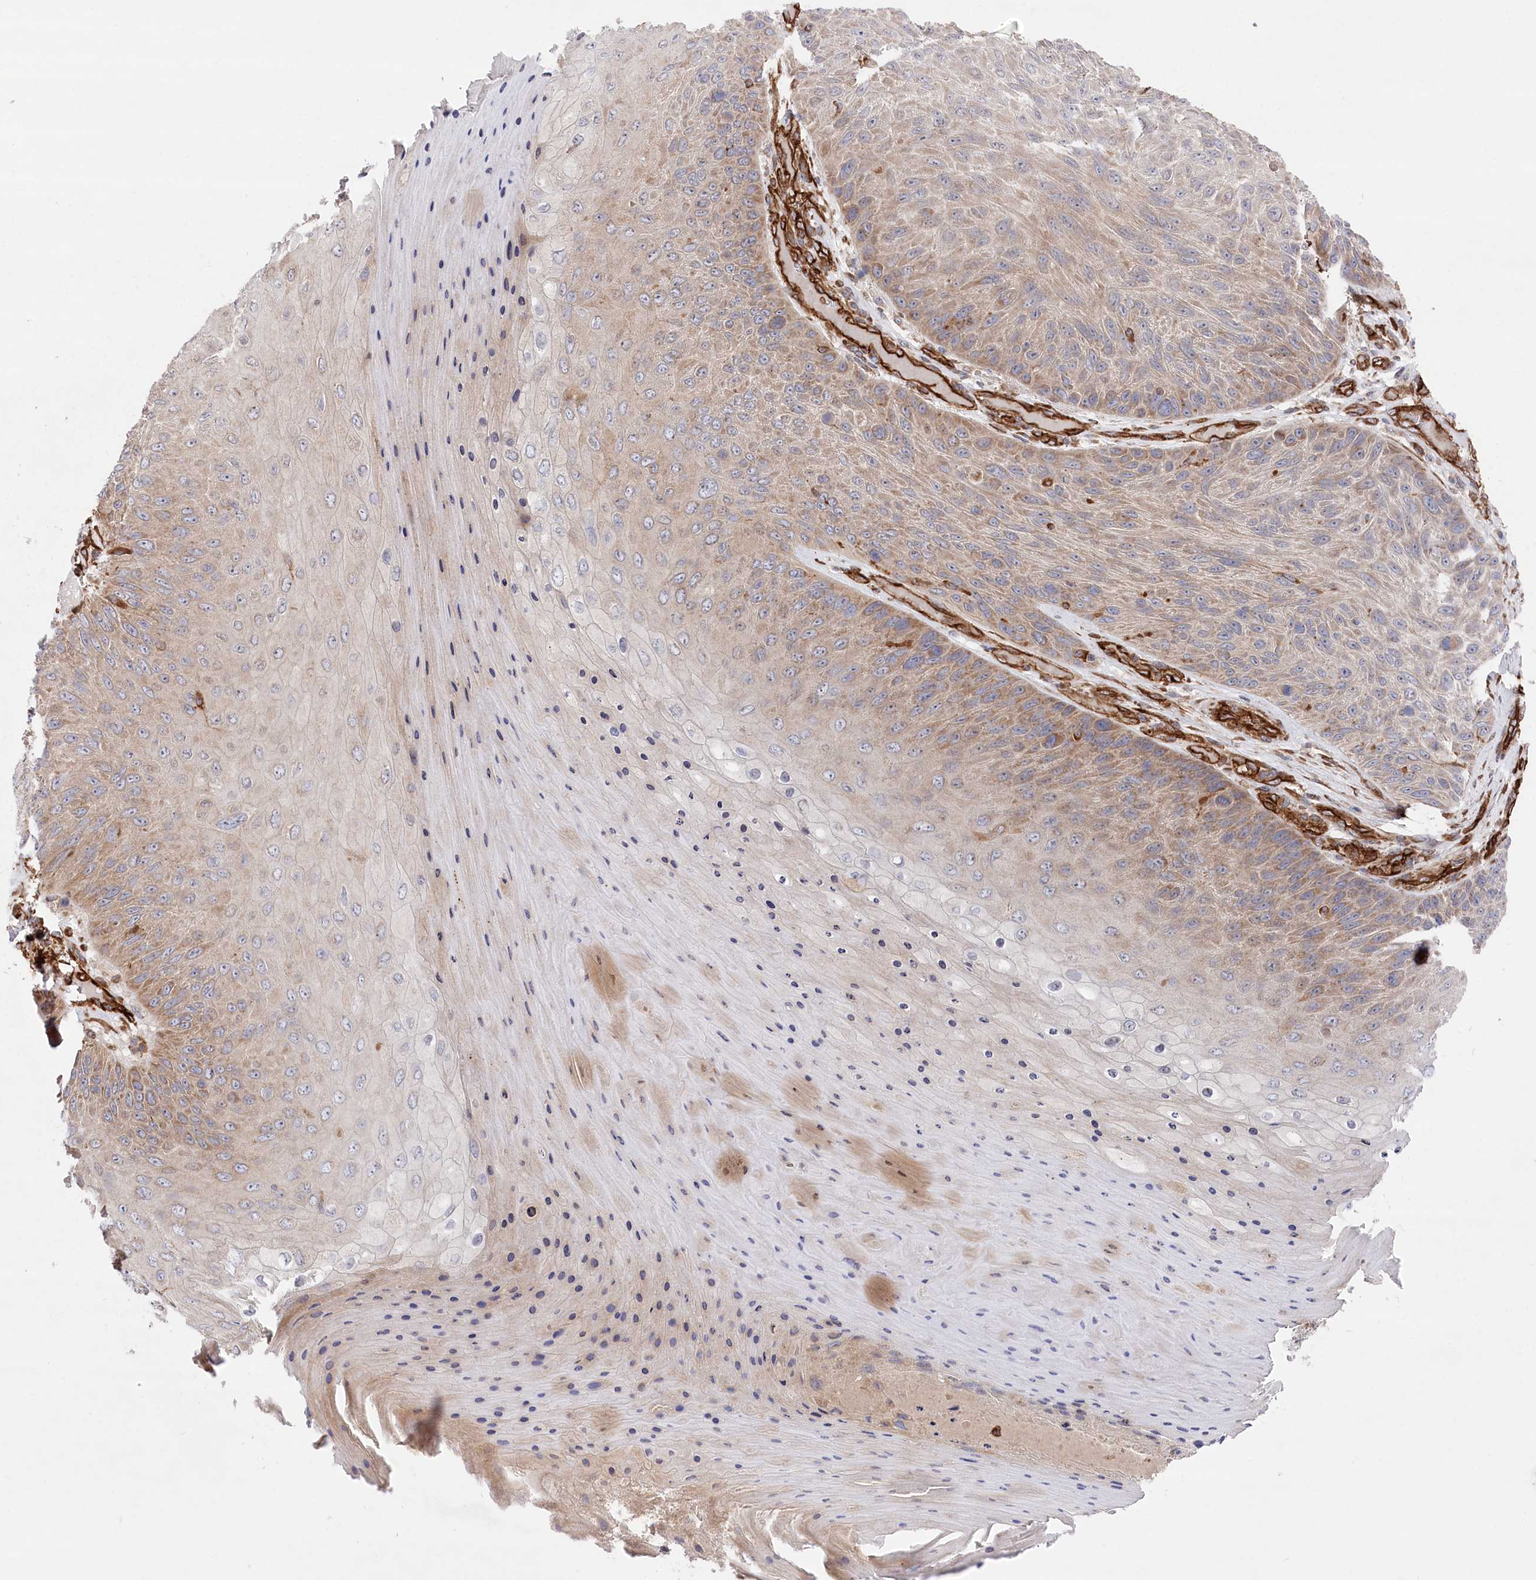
{"staining": {"intensity": "moderate", "quantity": "25%-75%", "location": "cytoplasmic/membranous"}, "tissue": "skin cancer", "cell_type": "Tumor cells", "image_type": "cancer", "snomed": [{"axis": "morphology", "description": "Squamous cell carcinoma, NOS"}, {"axis": "topography", "description": "Skin"}], "caption": "Skin cancer was stained to show a protein in brown. There is medium levels of moderate cytoplasmic/membranous positivity in approximately 25%-75% of tumor cells.", "gene": "MTPAP", "patient": {"sex": "female", "age": 88}}